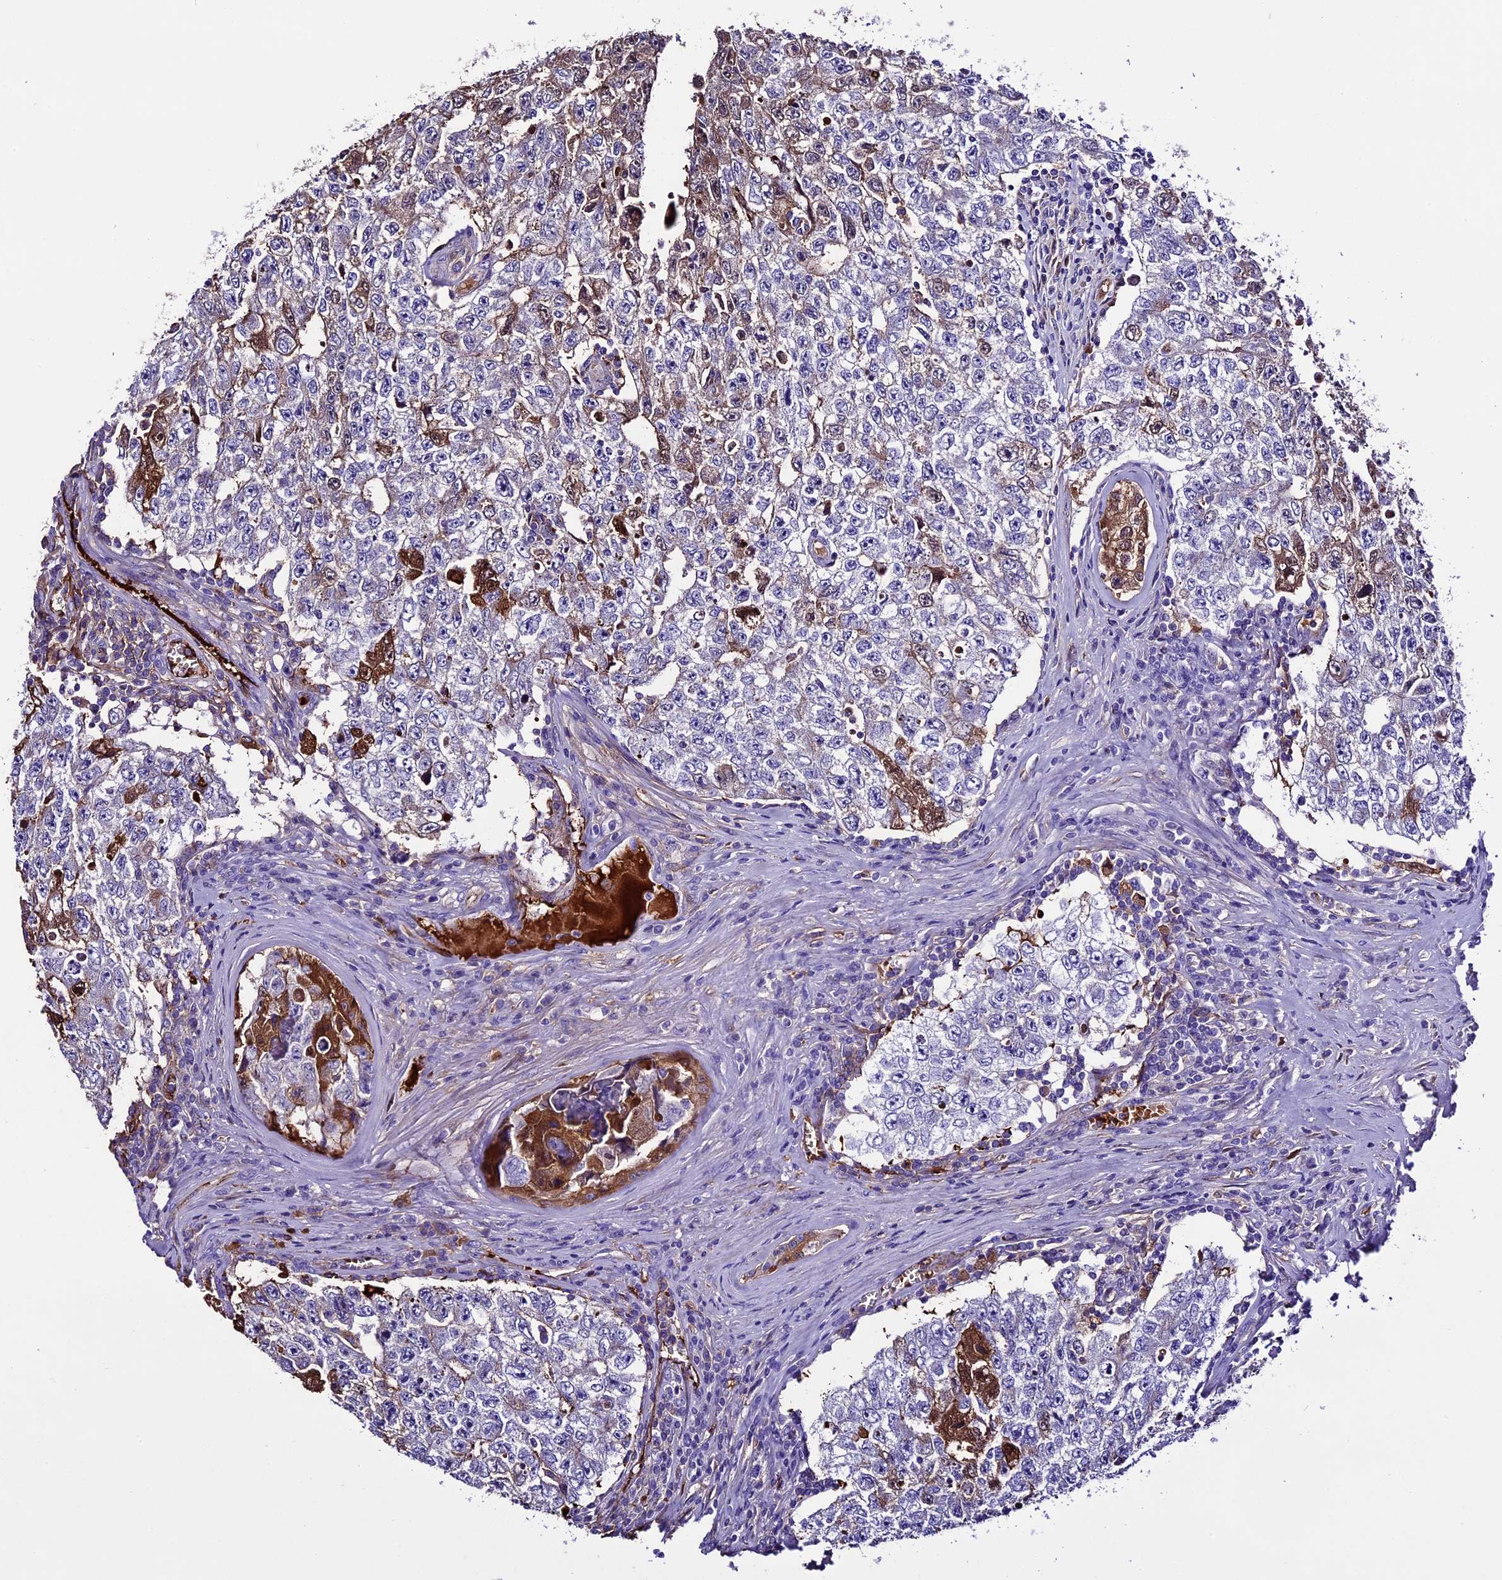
{"staining": {"intensity": "moderate", "quantity": "<25%", "location": "cytoplasmic/membranous"}, "tissue": "testis cancer", "cell_type": "Tumor cells", "image_type": "cancer", "snomed": [{"axis": "morphology", "description": "Carcinoma, Embryonal, NOS"}, {"axis": "topography", "description": "Testis"}], "caption": "Immunohistochemistry (IHC) of testis cancer shows low levels of moderate cytoplasmic/membranous expression in about <25% of tumor cells.", "gene": "TCP11L2", "patient": {"sex": "male", "age": 17}}